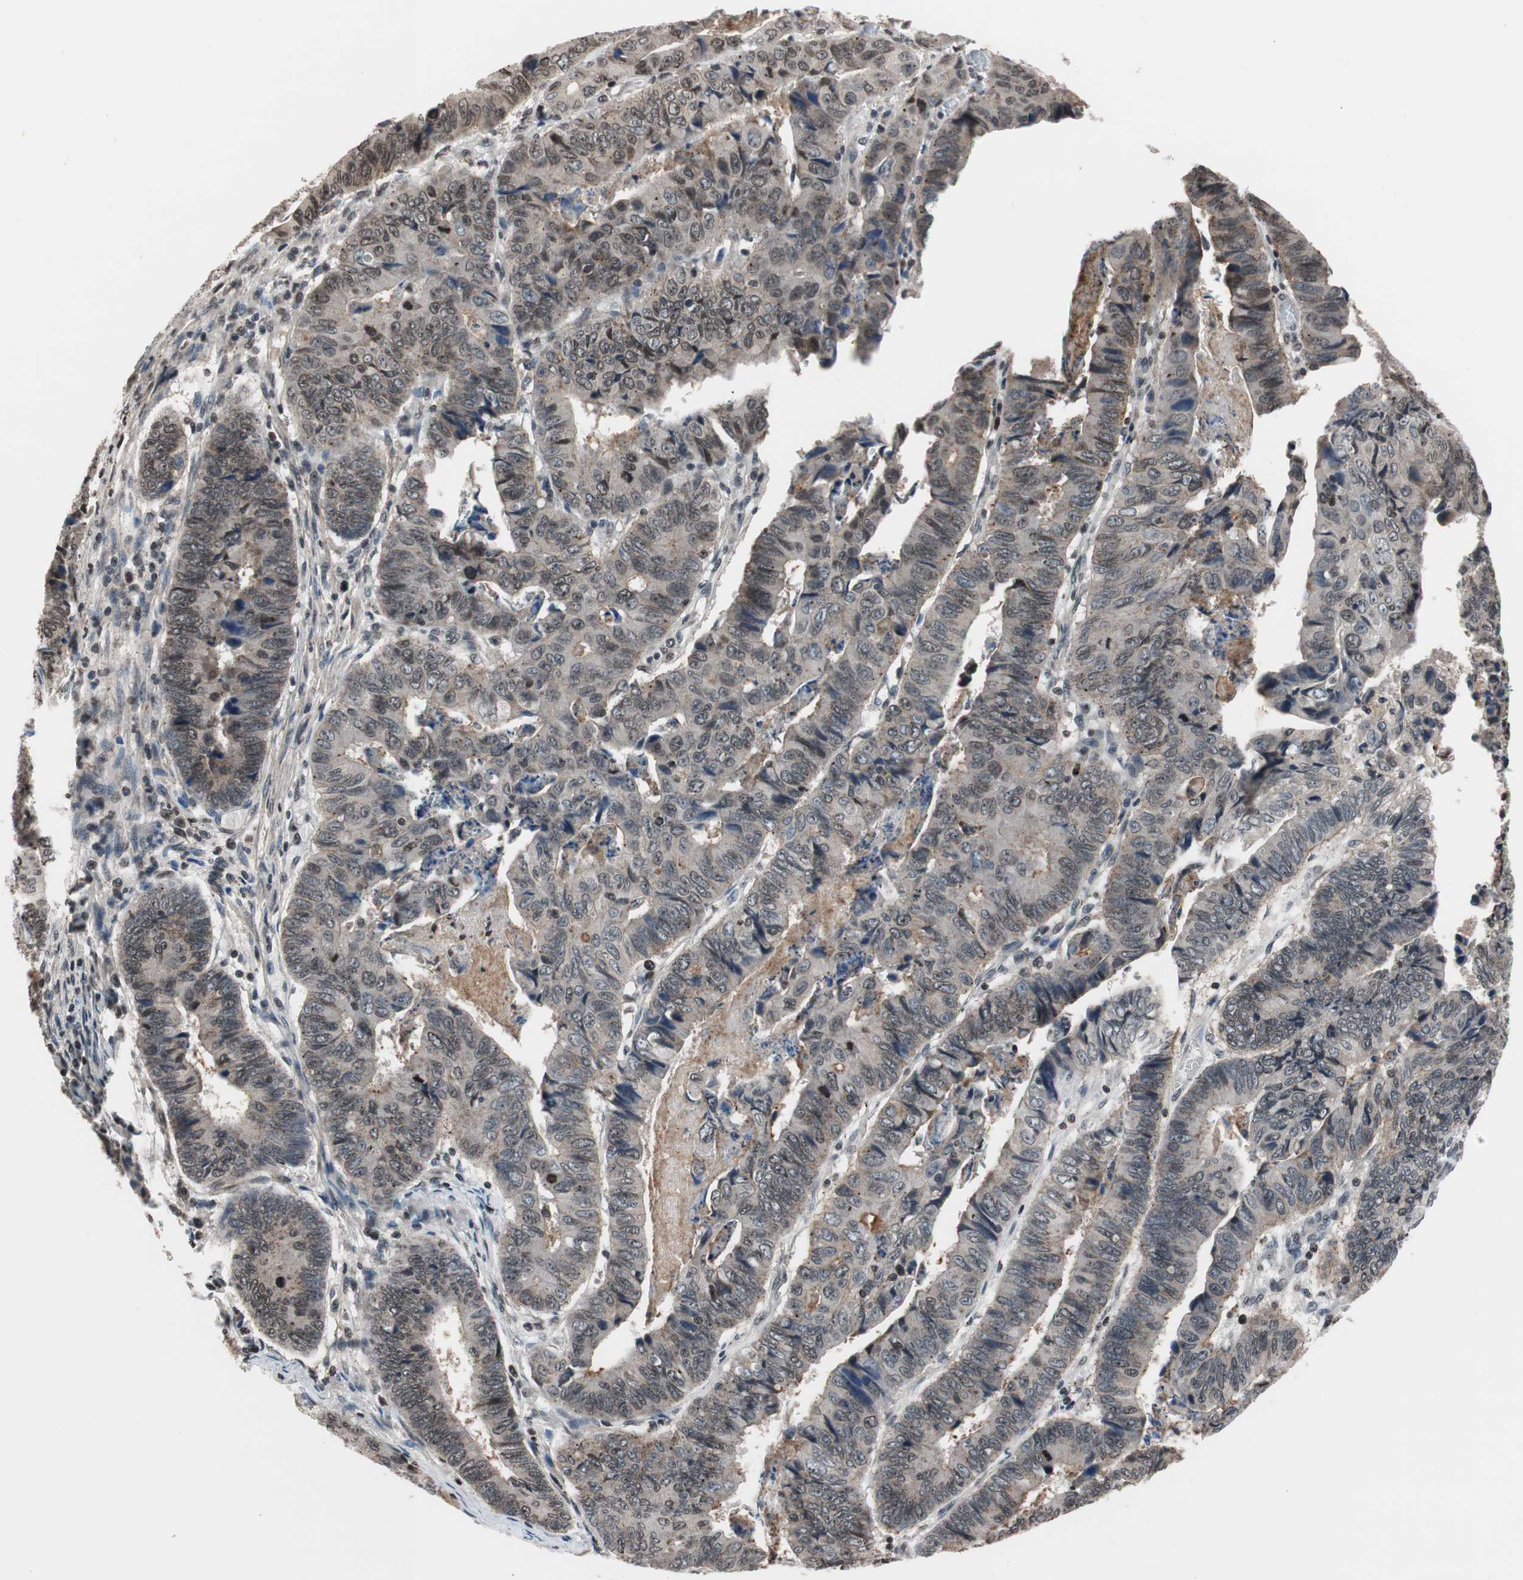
{"staining": {"intensity": "negative", "quantity": "none", "location": "none"}, "tissue": "stomach cancer", "cell_type": "Tumor cells", "image_type": "cancer", "snomed": [{"axis": "morphology", "description": "Adenocarcinoma, NOS"}, {"axis": "topography", "description": "Stomach, lower"}], "caption": "High power microscopy micrograph of an immunohistochemistry (IHC) image of stomach cancer (adenocarcinoma), revealing no significant staining in tumor cells. (Immunohistochemistry, brightfield microscopy, high magnification).", "gene": "RFC1", "patient": {"sex": "male", "age": 77}}